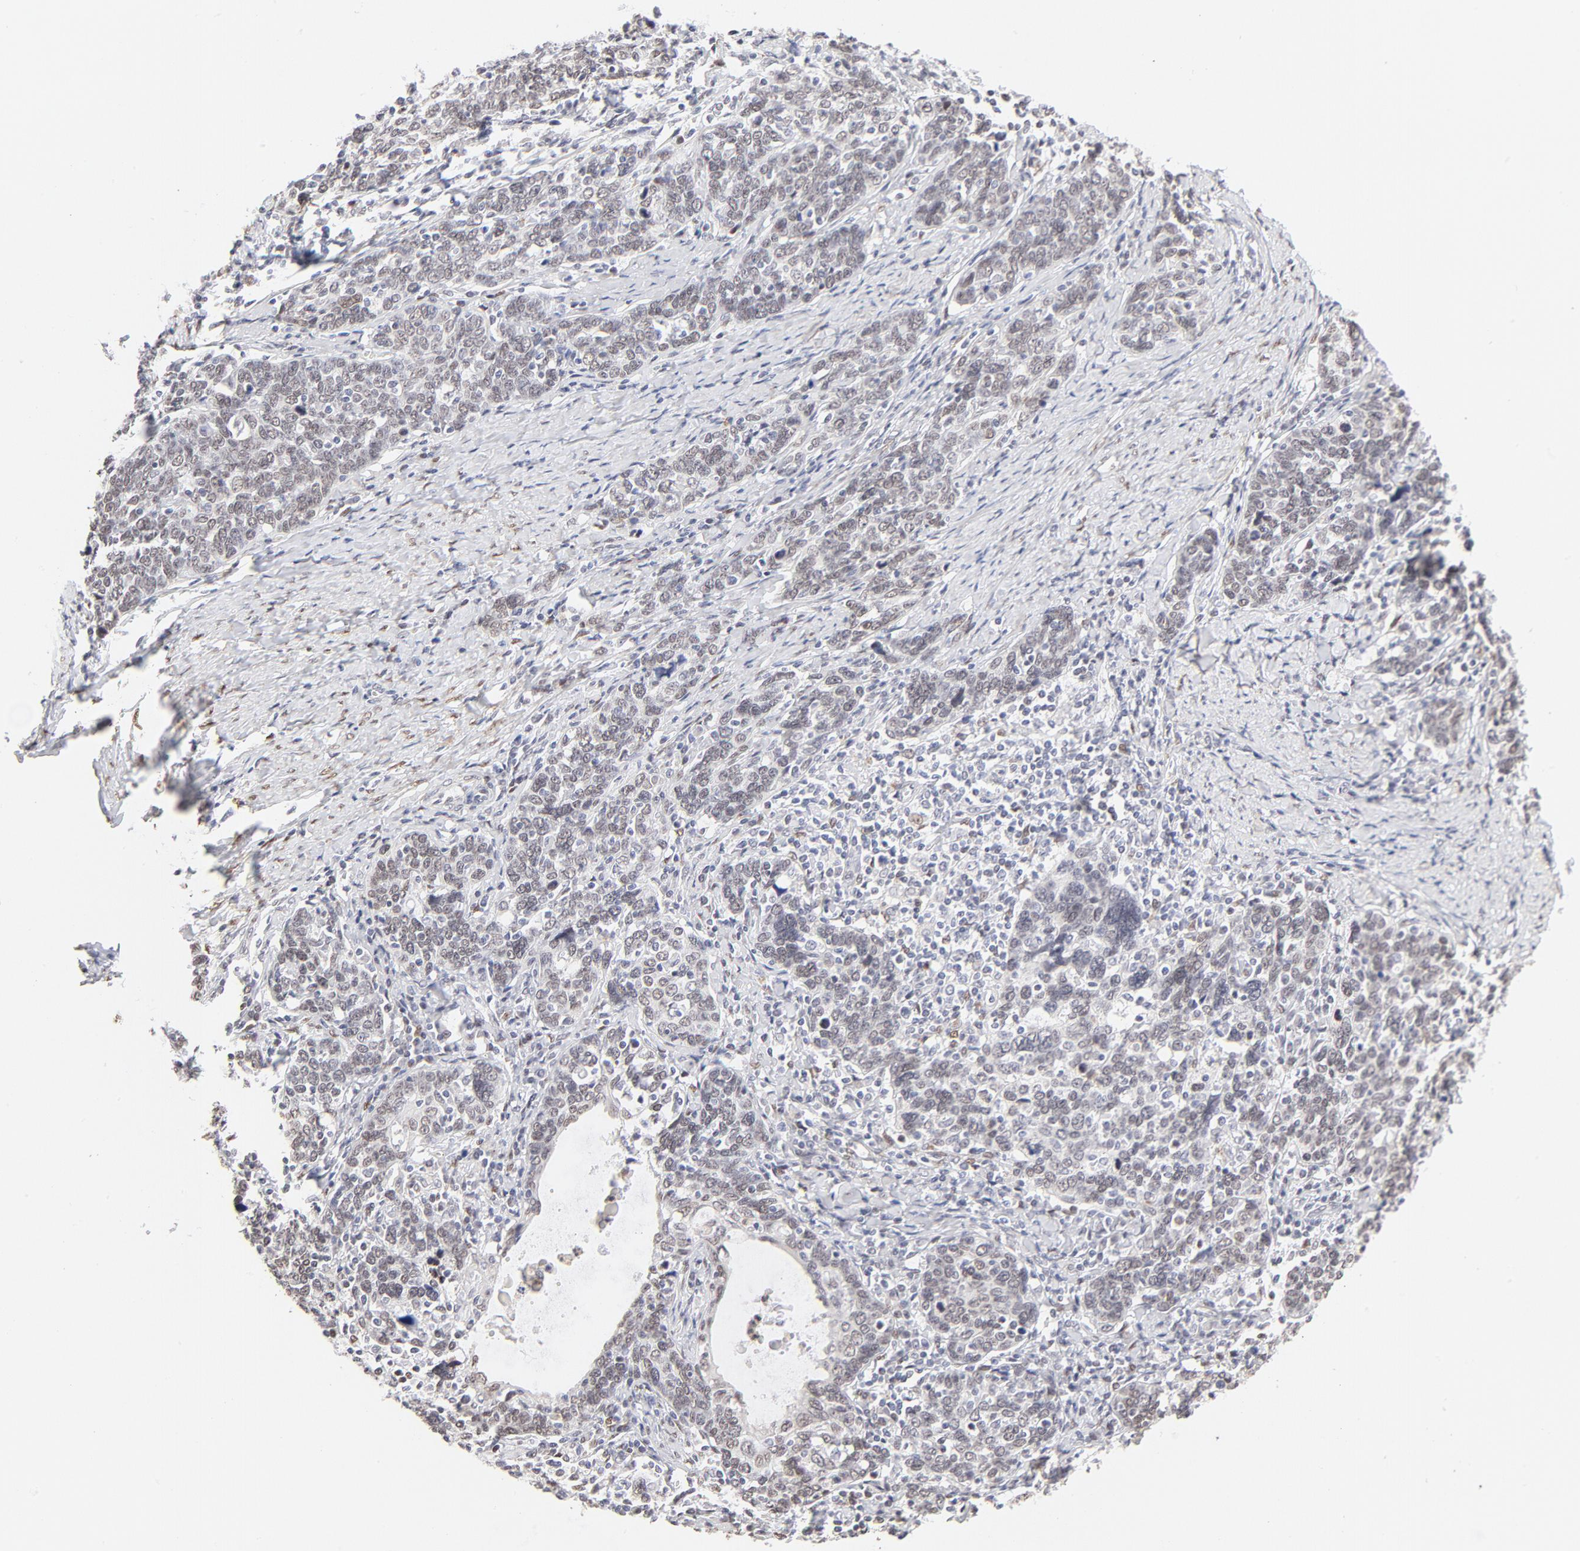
{"staining": {"intensity": "weak", "quantity": "<25%", "location": "nuclear"}, "tissue": "cervical cancer", "cell_type": "Tumor cells", "image_type": "cancer", "snomed": [{"axis": "morphology", "description": "Squamous cell carcinoma, NOS"}, {"axis": "topography", "description": "Cervix"}], "caption": "This is an immunohistochemistry histopathology image of human squamous cell carcinoma (cervical). There is no expression in tumor cells.", "gene": "PBX1", "patient": {"sex": "female", "age": 41}}